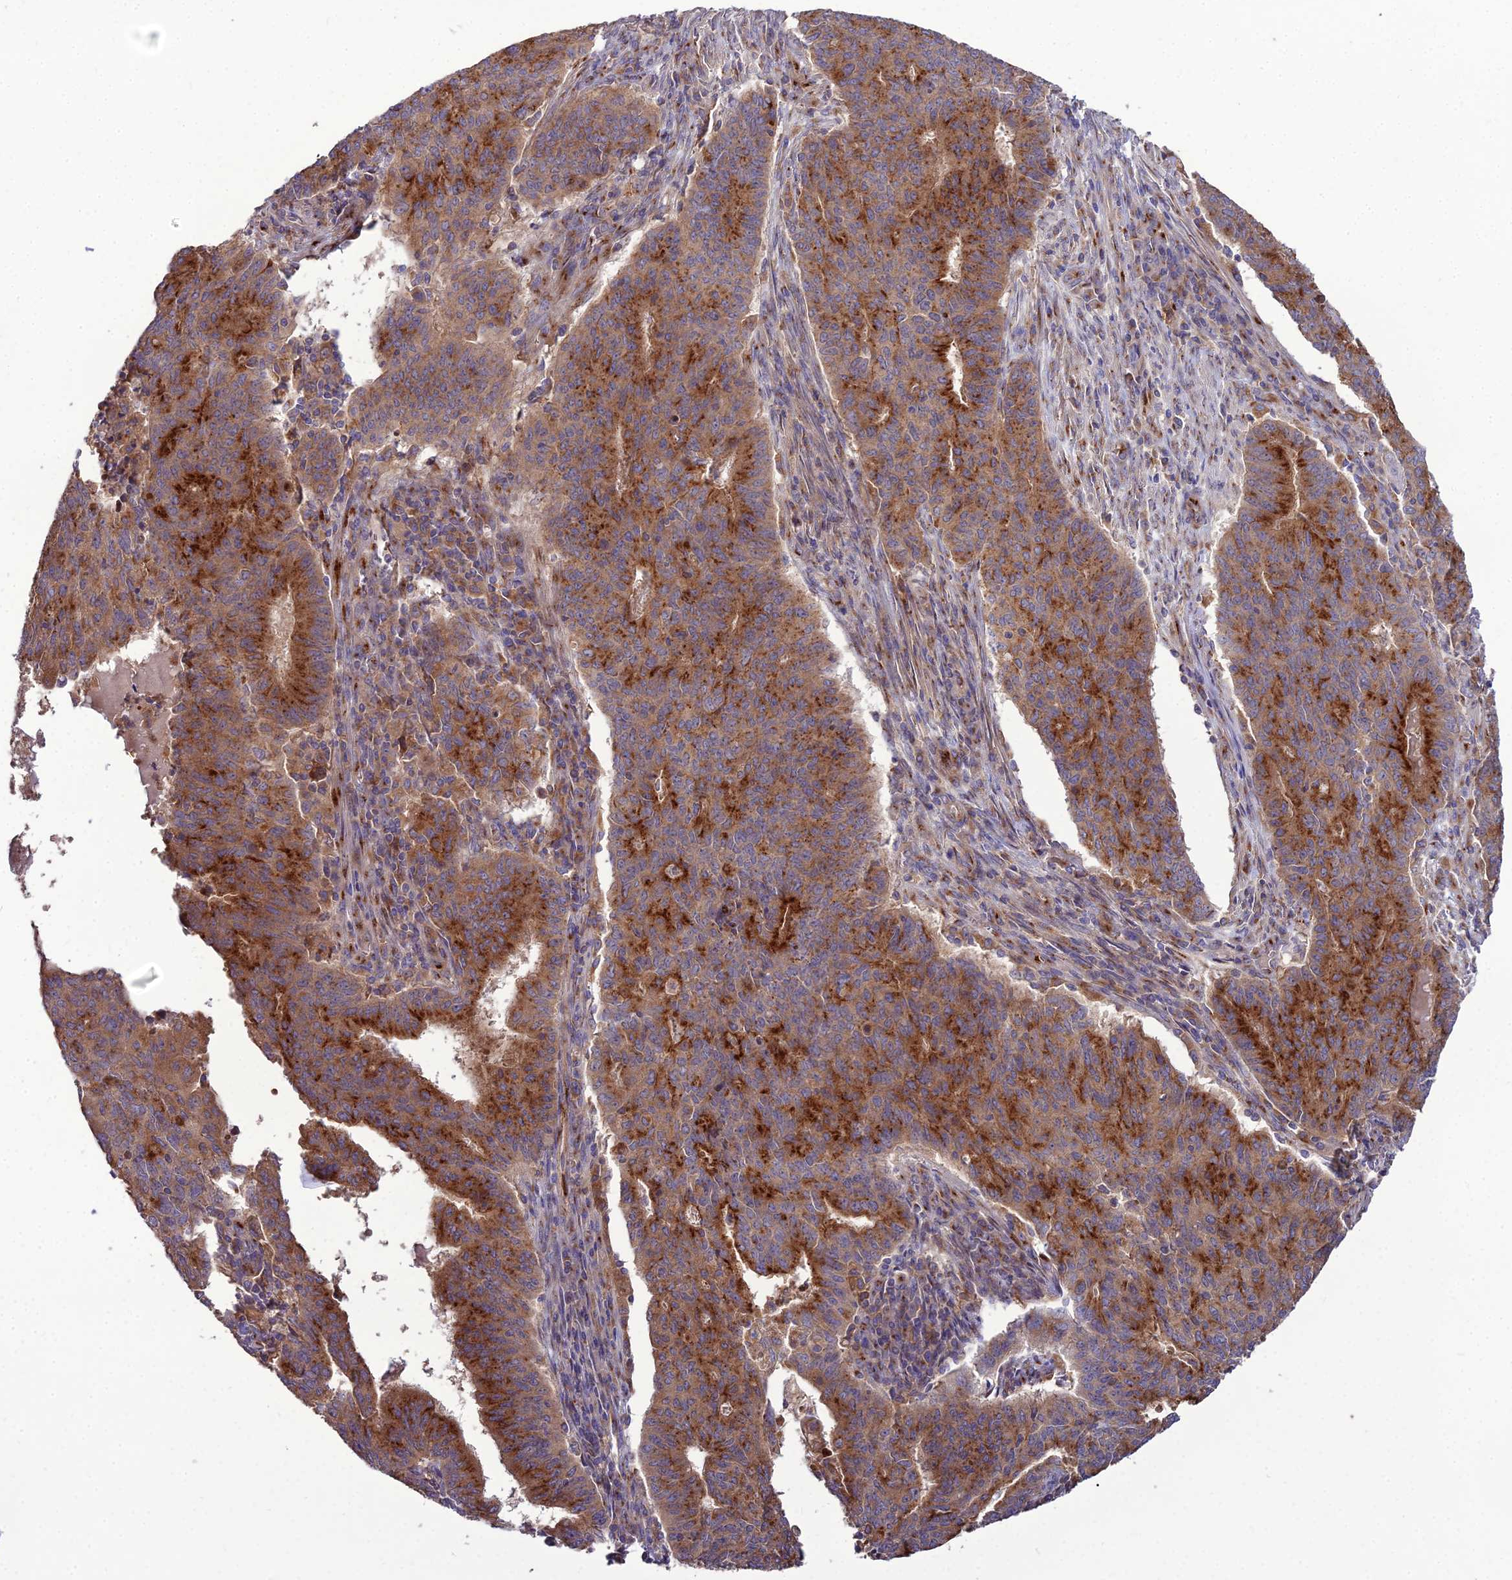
{"staining": {"intensity": "strong", "quantity": ">75%", "location": "cytoplasmic/membranous"}, "tissue": "endometrial cancer", "cell_type": "Tumor cells", "image_type": "cancer", "snomed": [{"axis": "morphology", "description": "Adenocarcinoma, NOS"}, {"axis": "topography", "description": "Endometrium"}], "caption": "Endometrial cancer (adenocarcinoma) was stained to show a protein in brown. There is high levels of strong cytoplasmic/membranous expression in approximately >75% of tumor cells.", "gene": "SPRYD7", "patient": {"sex": "female", "age": 59}}